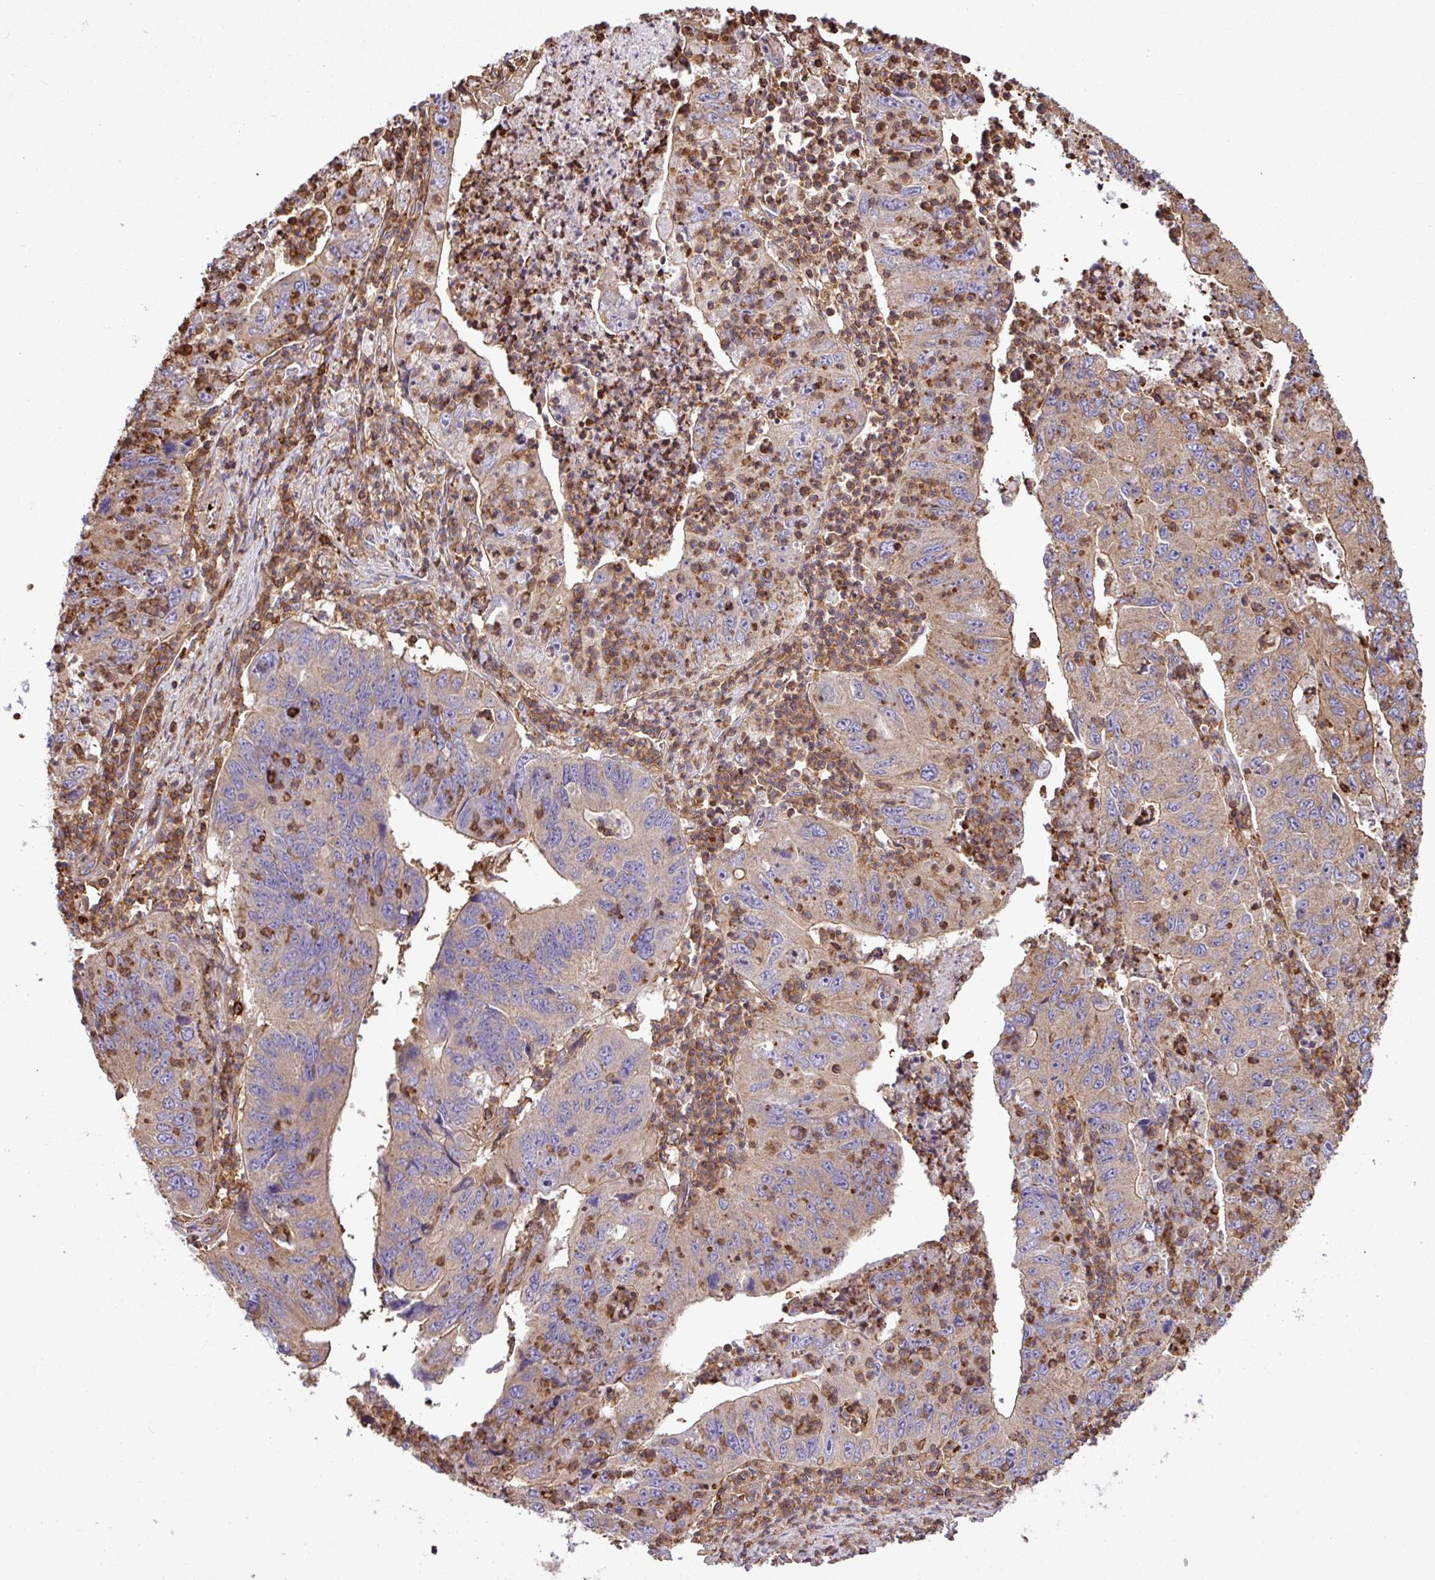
{"staining": {"intensity": "moderate", "quantity": "<25%", "location": "cytoplasmic/membranous"}, "tissue": "stomach cancer", "cell_type": "Tumor cells", "image_type": "cancer", "snomed": [{"axis": "morphology", "description": "Adenocarcinoma, NOS"}, {"axis": "topography", "description": "Stomach"}], "caption": "IHC (DAB (3,3'-diaminobenzidine)) staining of human adenocarcinoma (stomach) exhibits moderate cytoplasmic/membranous protein expression in approximately <25% of tumor cells. Nuclei are stained in blue.", "gene": "PGAP6", "patient": {"sex": "male", "age": 59}}